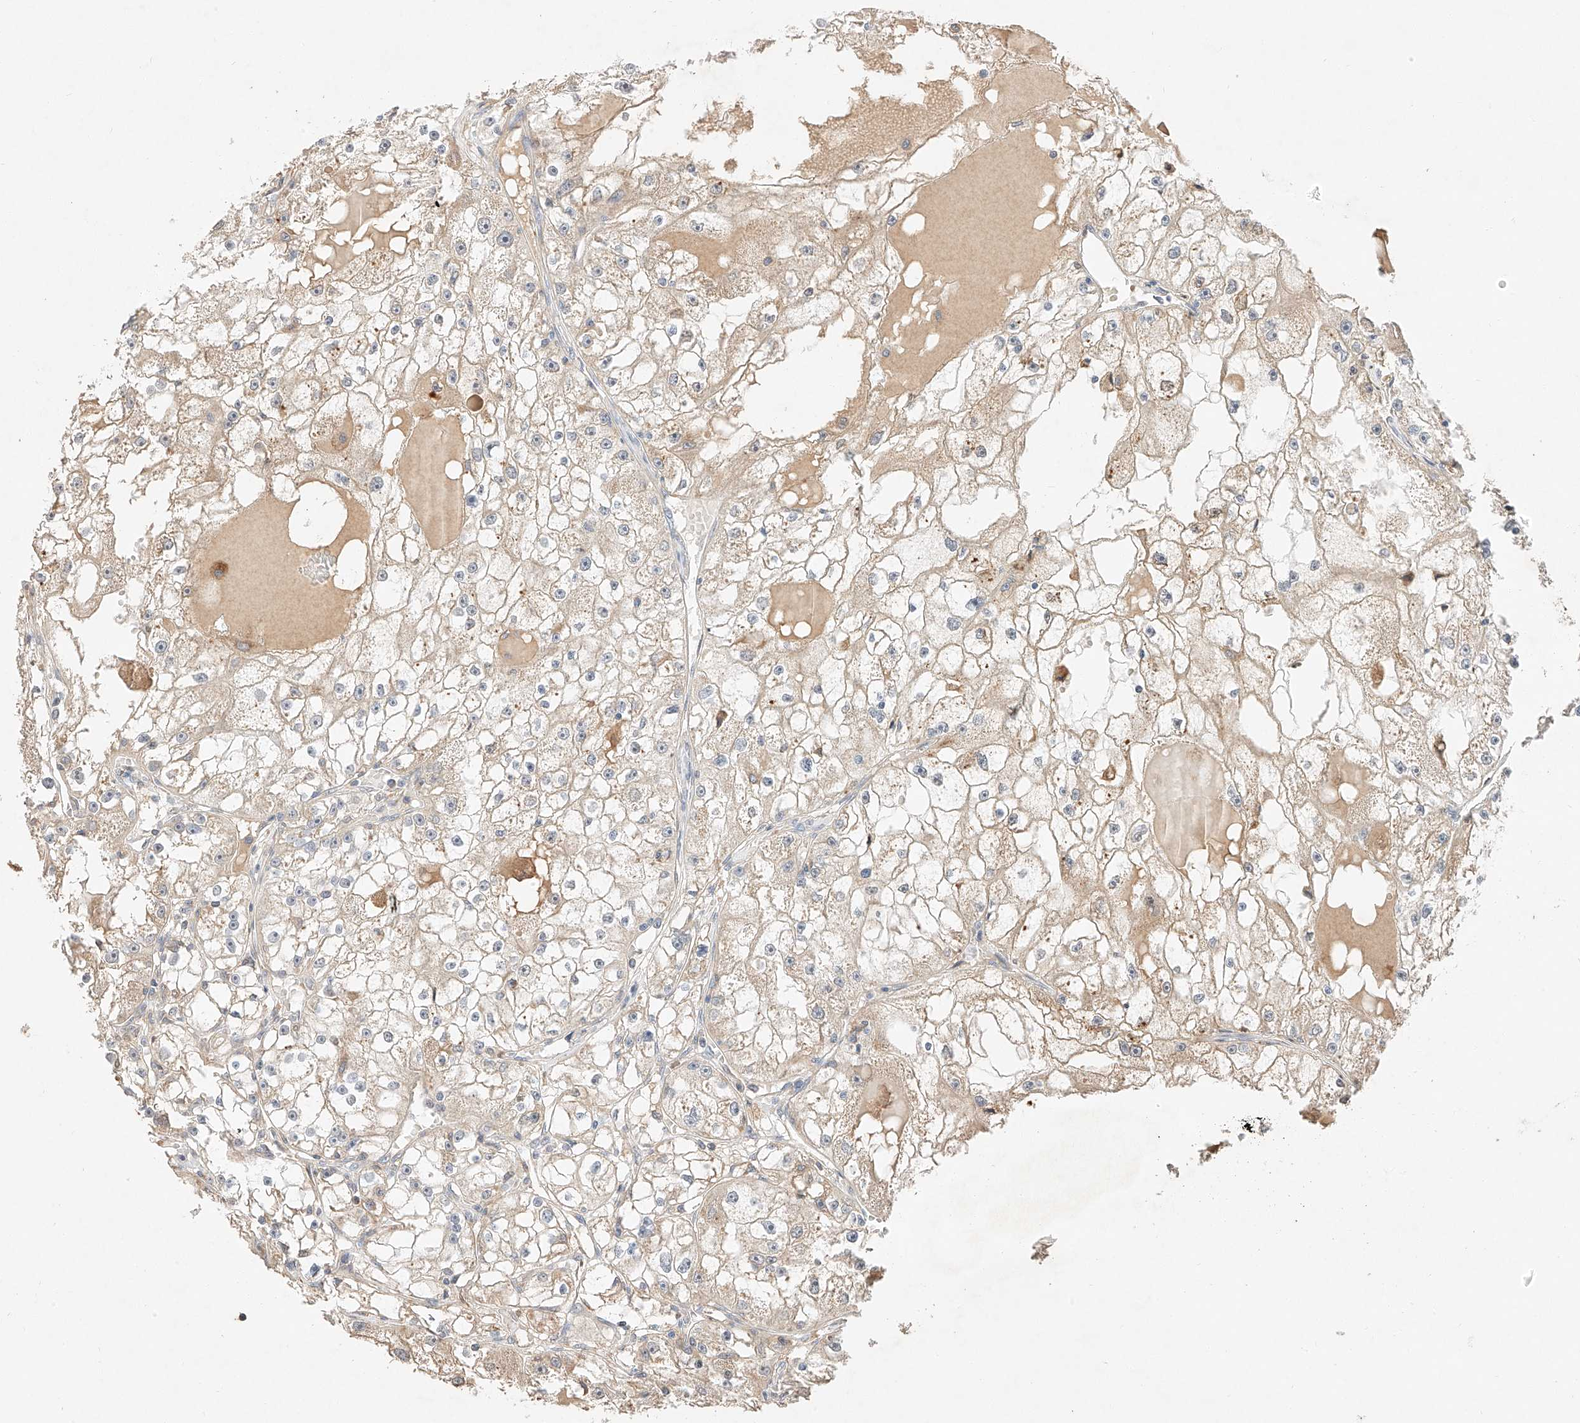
{"staining": {"intensity": "weak", "quantity": "<25%", "location": "cytoplasmic/membranous"}, "tissue": "renal cancer", "cell_type": "Tumor cells", "image_type": "cancer", "snomed": [{"axis": "morphology", "description": "Adenocarcinoma, NOS"}, {"axis": "topography", "description": "Kidney"}], "caption": "This is an immunohistochemistry image of human adenocarcinoma (renal). There is no expression in tumor cells.", "gene": "SUSD6", "patient": {"sex": "male", "age": 56}}